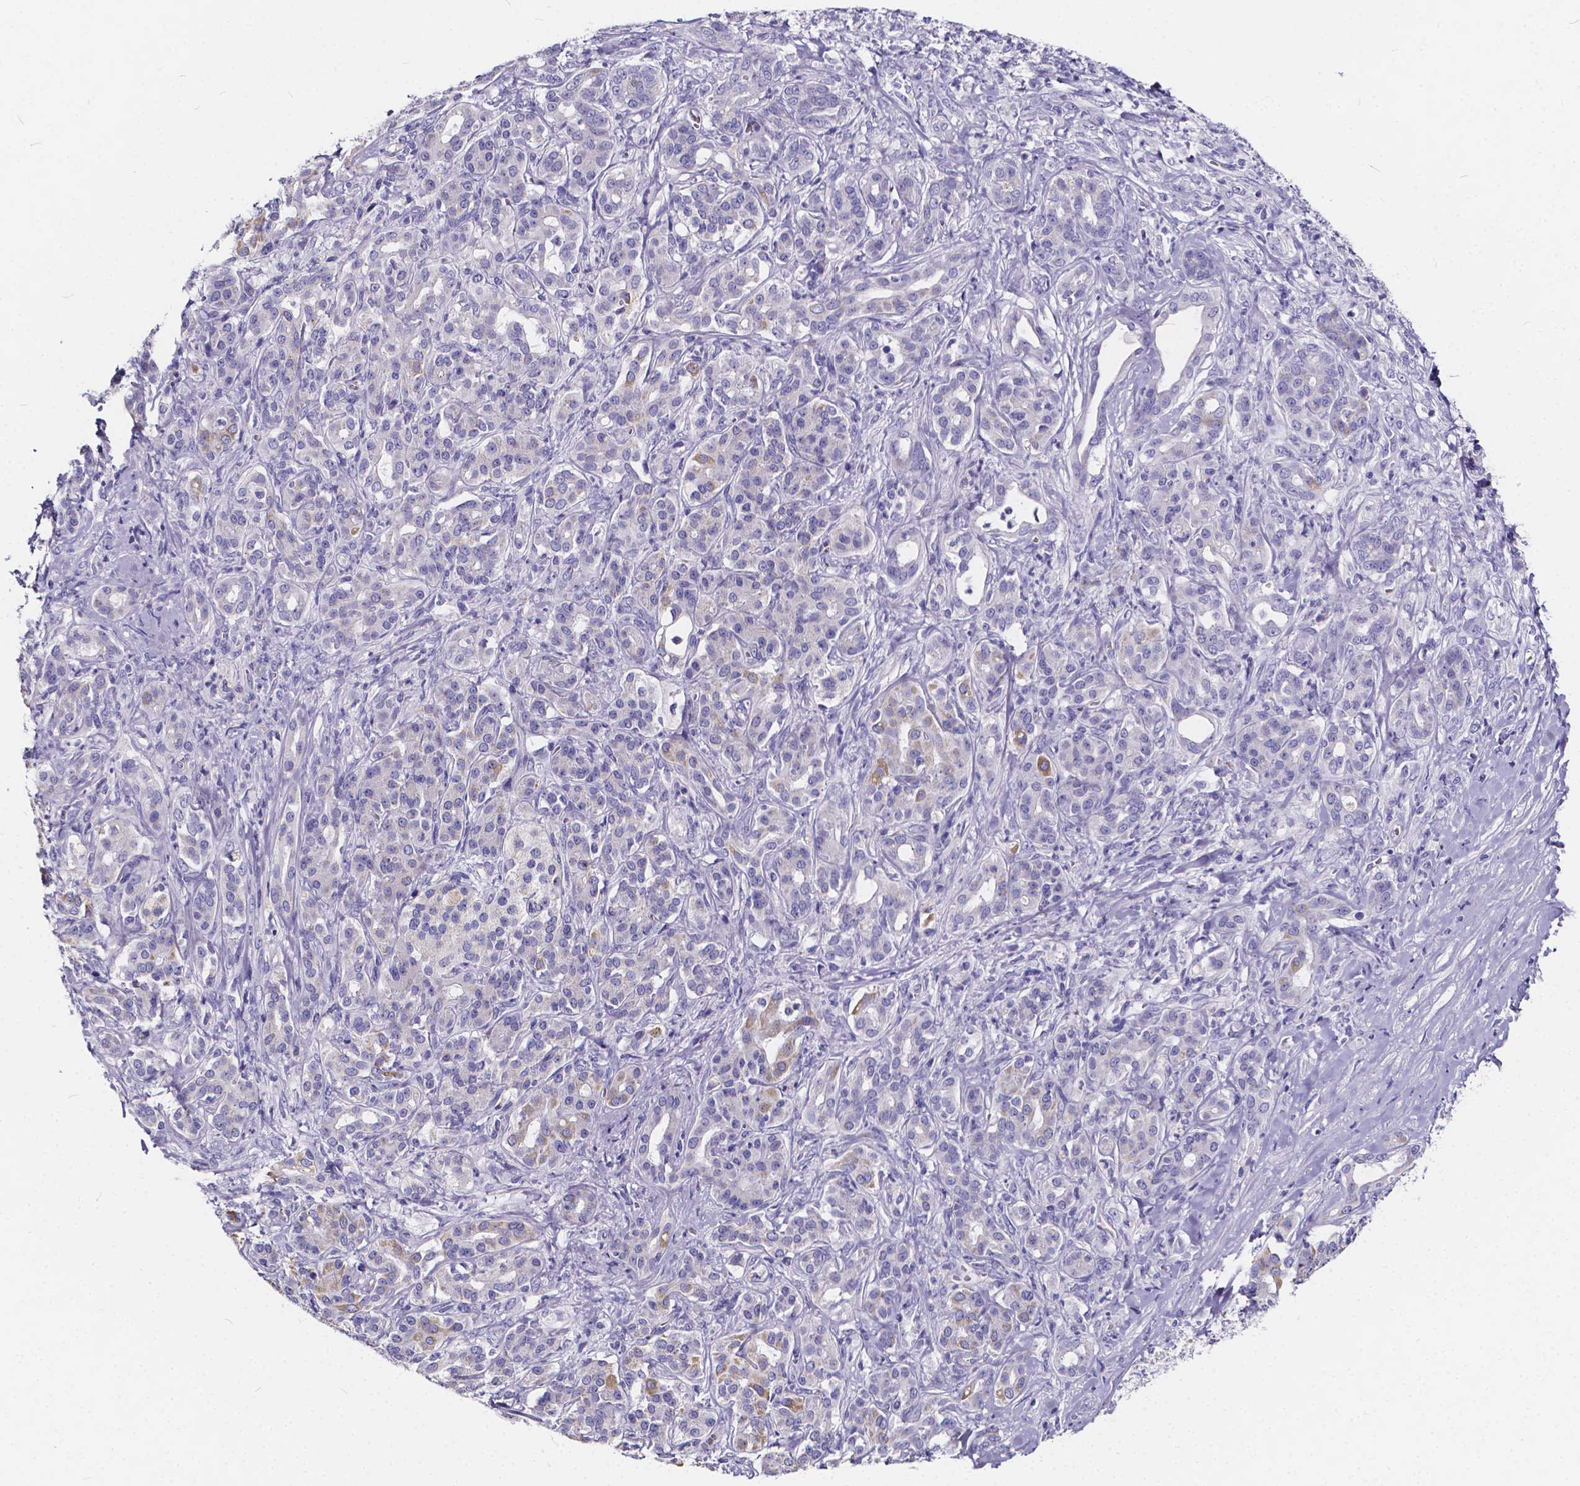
{"staining": {"intensity": "moderate", "quantity": "<25%", "location": "cytoplasmic/membranous"}, "tissue": "pancreatic cancer", "cell_type": "Tumor cells", "image_type": "cancer", "snomed": [{"axis": "morphology", "description": "Normal tissue, NOS"}, {"axis": "morphology", "description": "Inflammation, NOS"}, {"axis": "morphology", "description": "Adenocarcinoma, NOS"}, {"axis": "topography", "description": "Pancreas"}], "caption": "Brown immunohistochemical staining in human pancreatic adenocarcinoma exhibits moderate cytoplasmic/membranous positivity in approximately <25% of tumor cells.", "gene": "SPEF2", "patient": {"sex": "male", "age": 57}}